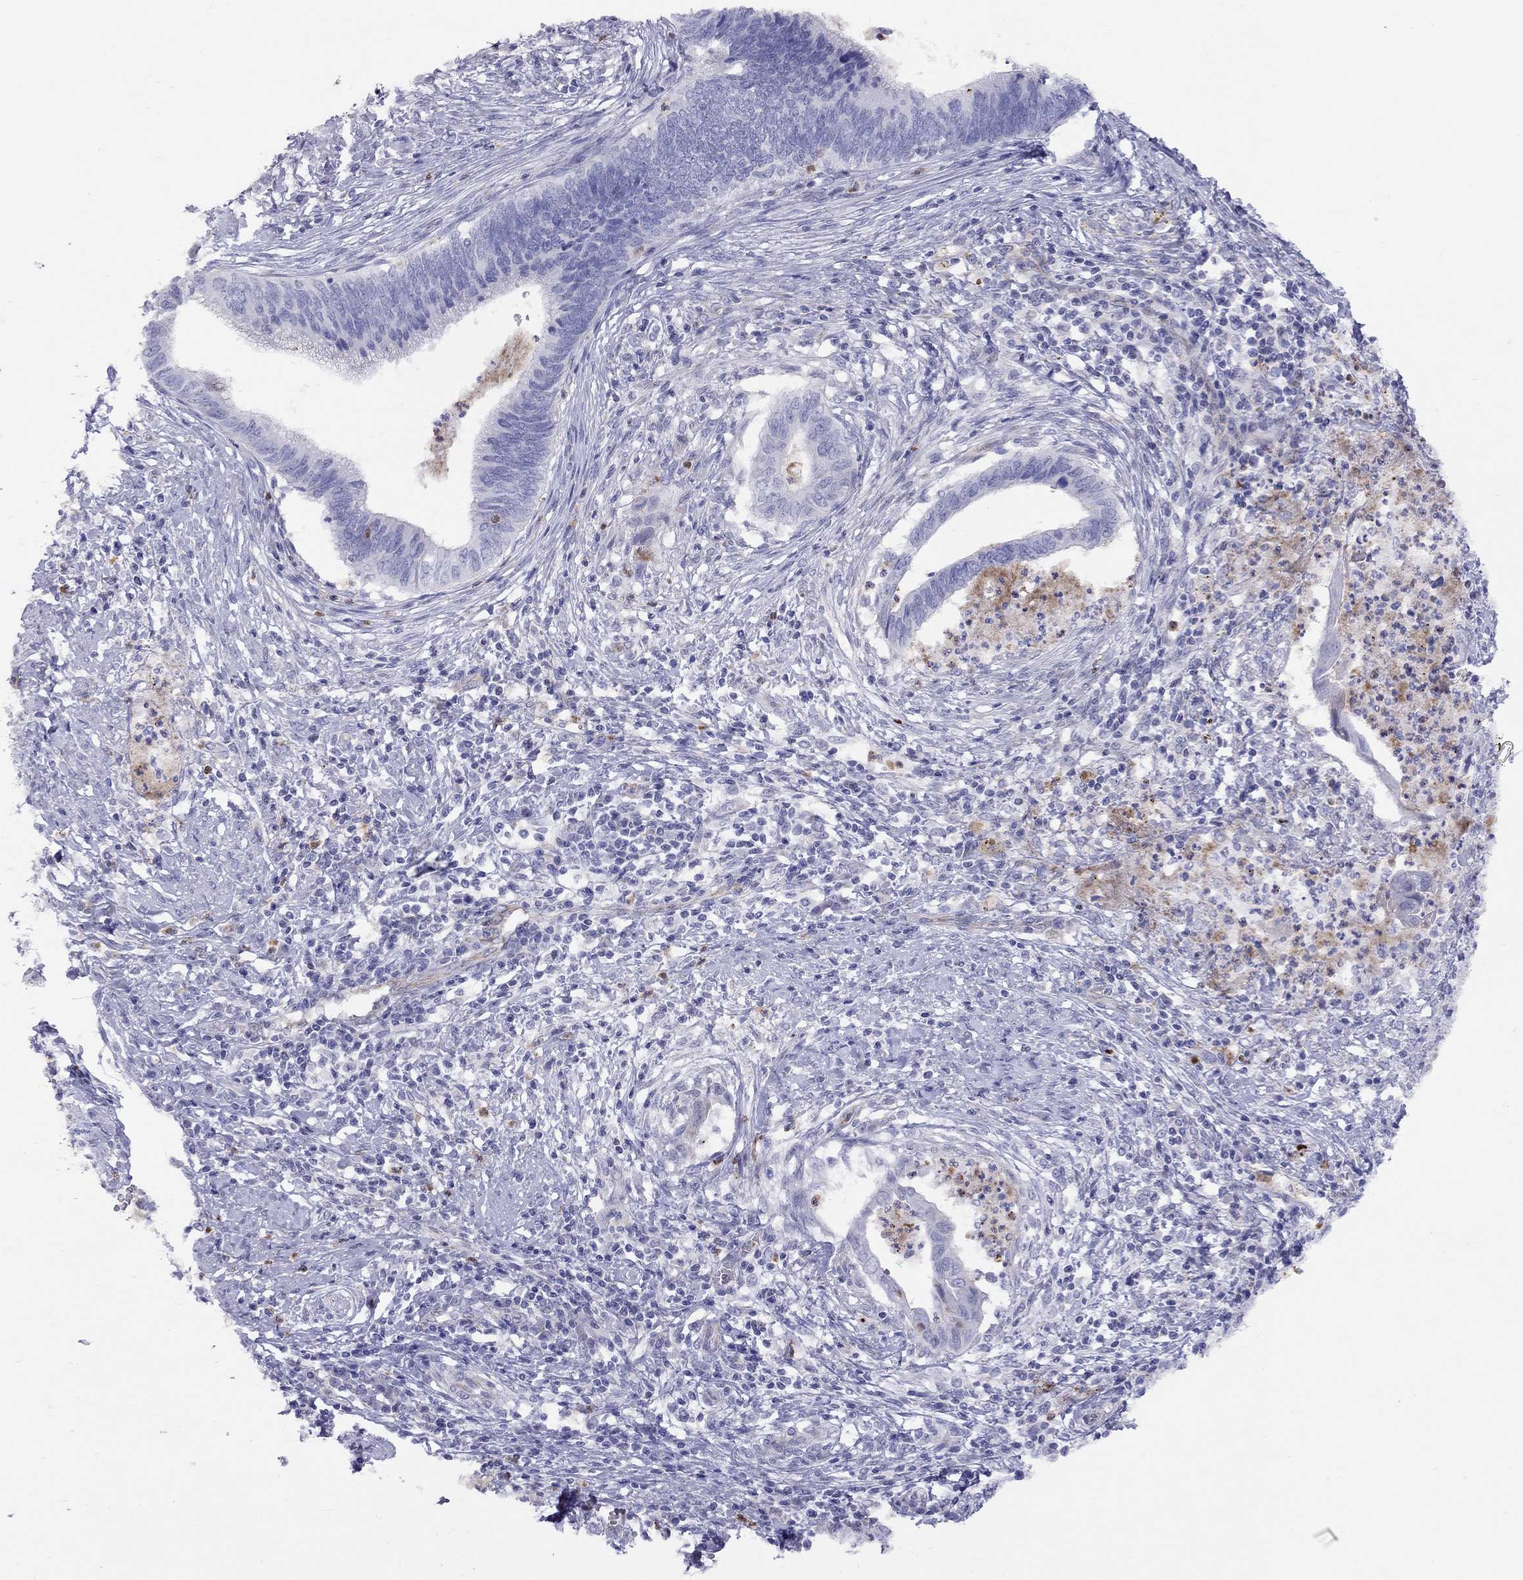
{"staining": {"intensity": "negative", "quantity": "none", "location": "none"}, "tissue": "cervical cancer", "cell_type": "Tumor cells", "image_type": "cancer", "snomed": [{"axis": "morphology", "description": "Adenocarcinoma, NOS"}, {"axis": "topography", "description": "Cervix"}], "caption": "This is an immunohistochemistry histopathology image of cervical cancer (adenocarcinoma). There is no expression in tumor cells.", "gene": "SPINT4", "patient": {"sex": "female", "age": 42}}